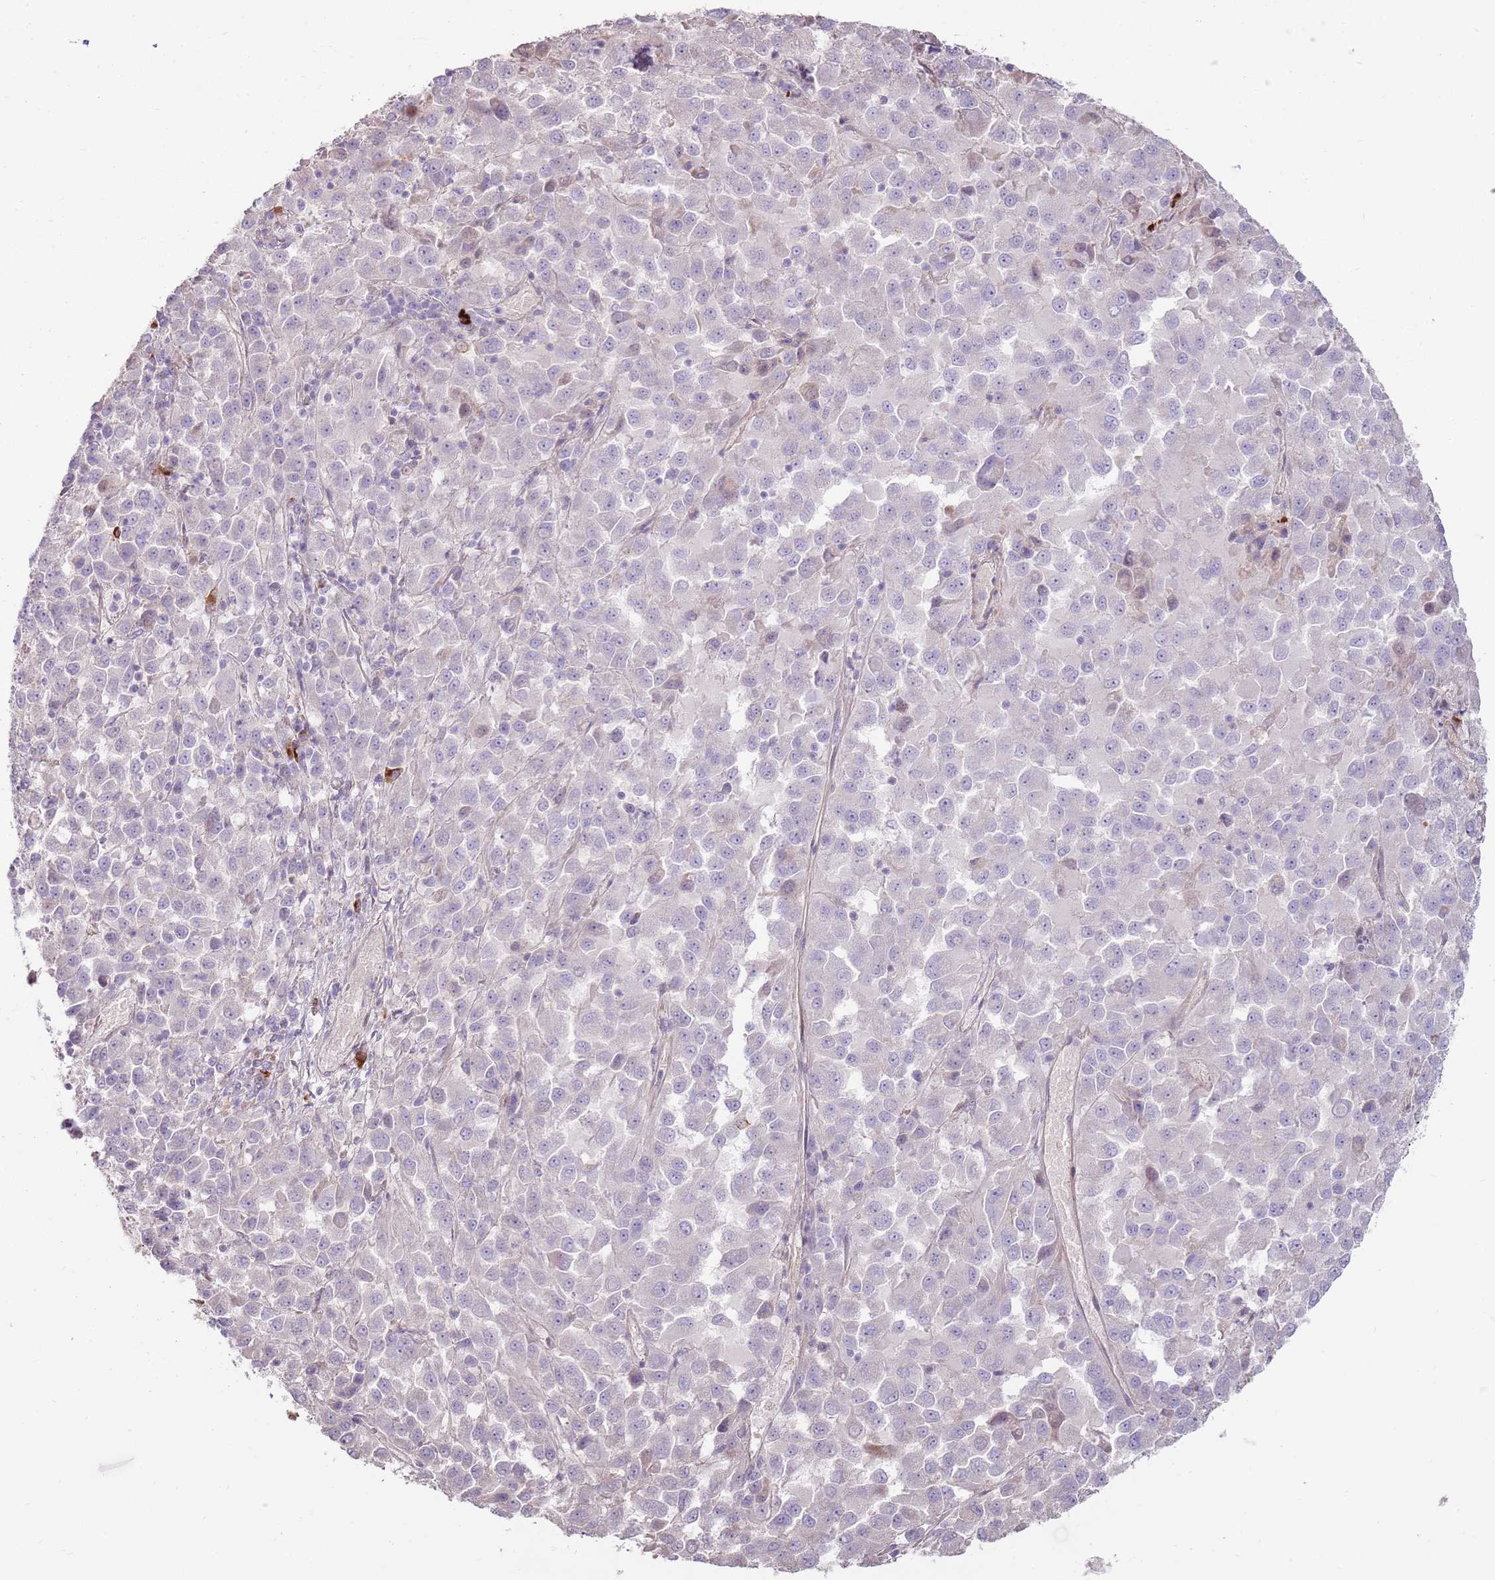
{"staining": {"intensity": "negative", "quantity": "none", "location": "none"}, "tissue": "melanoma", "cell_type": "Tumor cells", "image_type": "cancer", "snomed": [{"axis": "morphology", "description": "Malignant melanoma, Metastatic site"}, {"axis": "topography", "description": "Lung"}], "caption": "An image of malignant melanoma (metastatic site) stained for a protein shows no brown staining in tumor cells. Brightfield microscopy of immunohistochemistry (IHC) stained with DAB (3,3'-diaminobenzidine) (brown) and hematoxylin (blue), captured at high magnification.", "gene": "MCUB", "patient": {"sex": "male", "age": 64}}